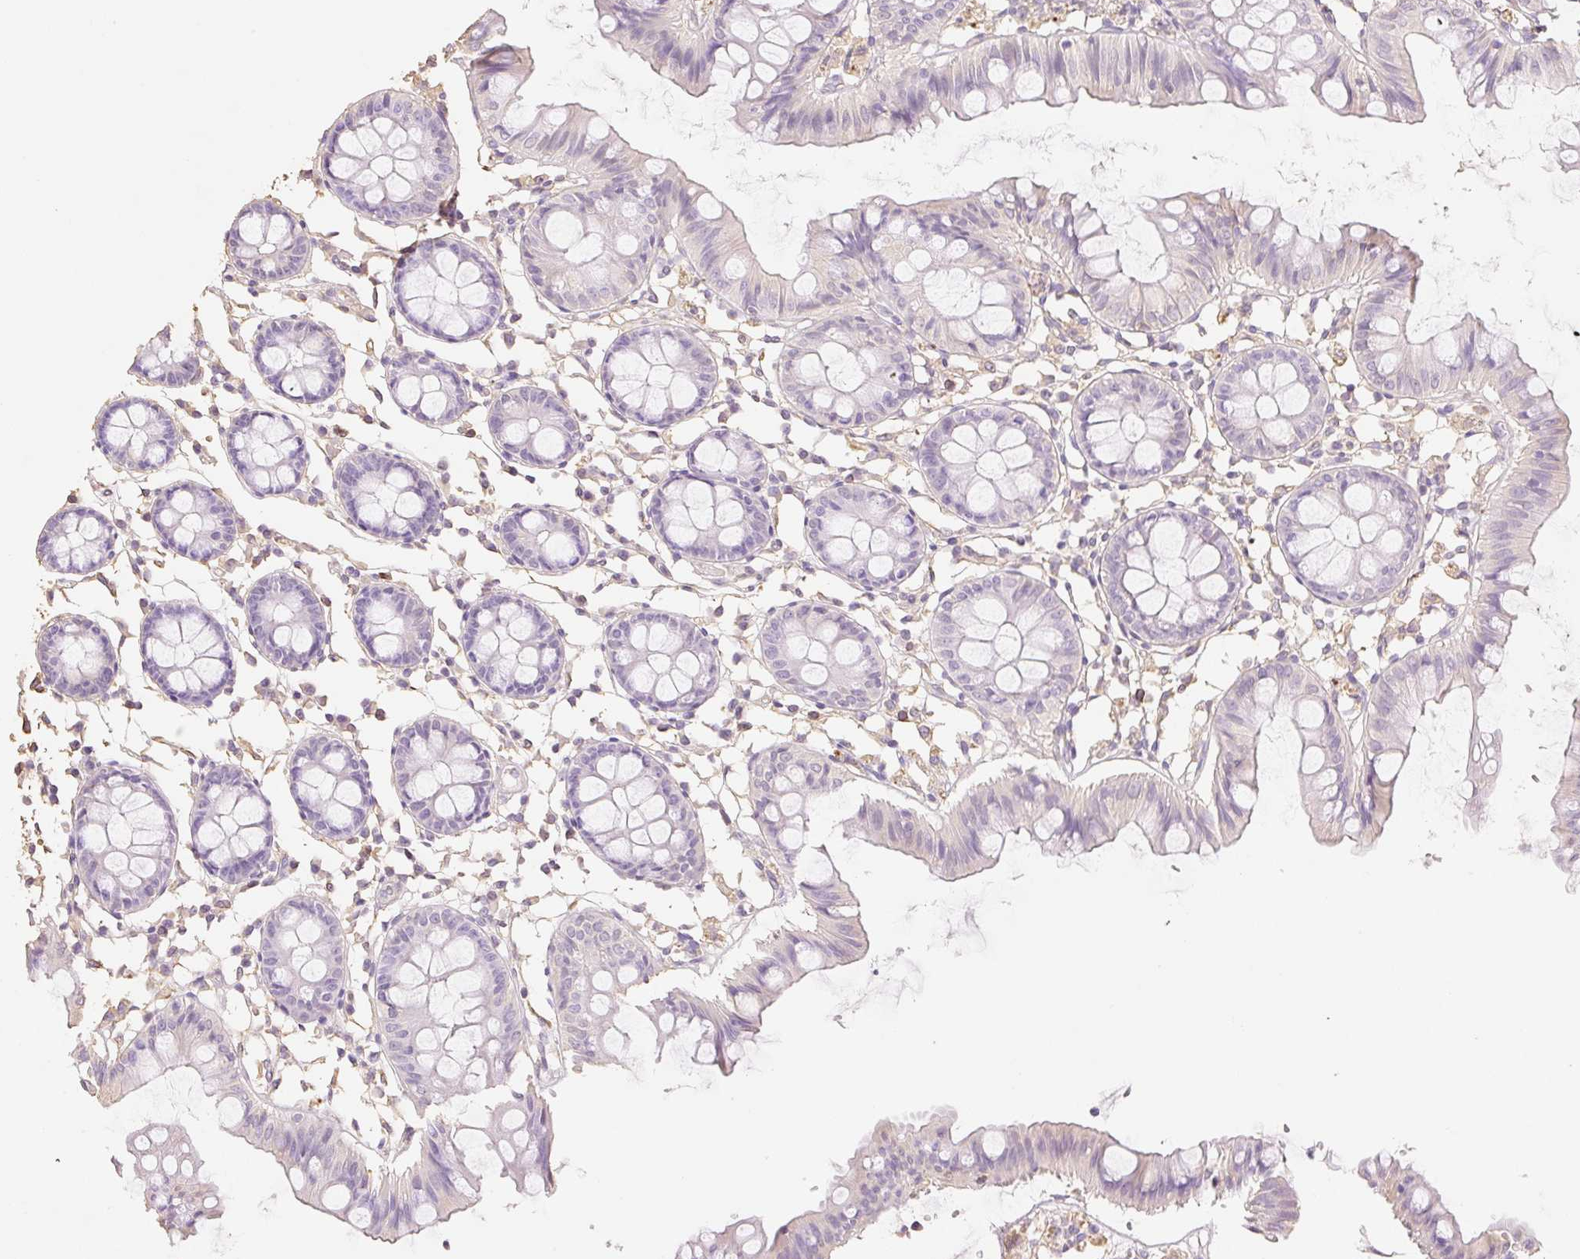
{"staining": {"intensity": "negative", "quantity": "none", "location": "none"}, "tissue": "colon", "cell_type": "Endothelial cells", "image_type": "normal", "snomed": [{"axis": "morphology", "description": "Normal tissue, NOS"}, {"axis": "topography", "description": "Colon"}], "caption": "Photomicrograph shows no protein expression in endothelial cells of benign colon.", "gene": "MBOAT7", "patient": {"sex": "female", "age": 84}}